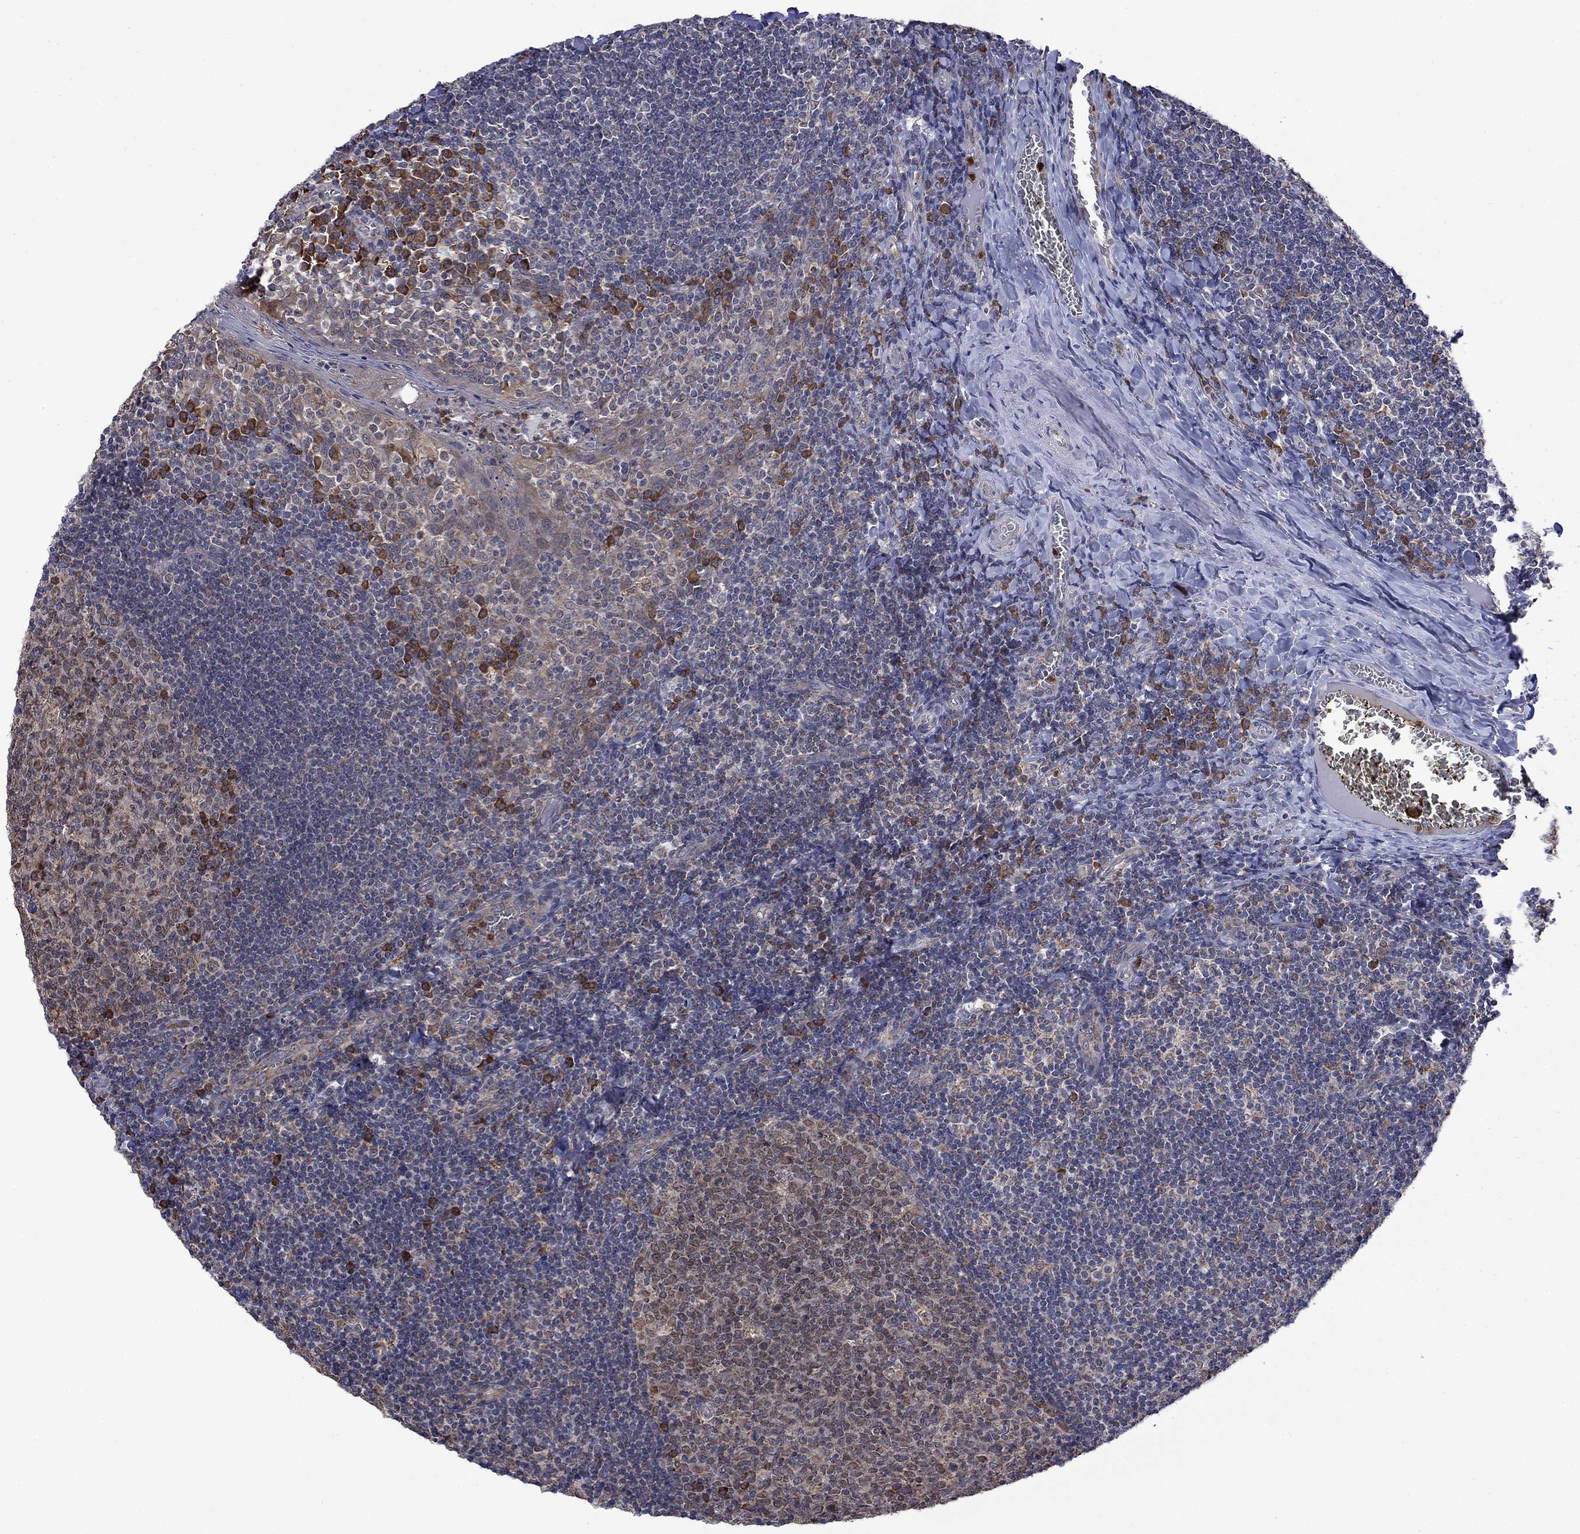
{"staining": {"intensity": "strong", "quantity": "<25%", "location": "cytoplasmic/membranous"}, "tissue": "tonsil", "cell_type": "Germinal center cells", "image_type": "normal", "snomed": [{"axis": "morphology", "description": "Normal tissue, NOS"}, {"axis": "topography", "description": "Tonsil"}], "caption": "High-magnification brightfield microscopy of normal tonsil stained with DAB (brown) and counterstained with hematoxylin (blue). germinal center cells exhibit strong cytoplasmic/membranous positivity is identified in approximately<25% of cells.", "gene": "FURIN", "patient": {"sex": "female", "age": 13}}